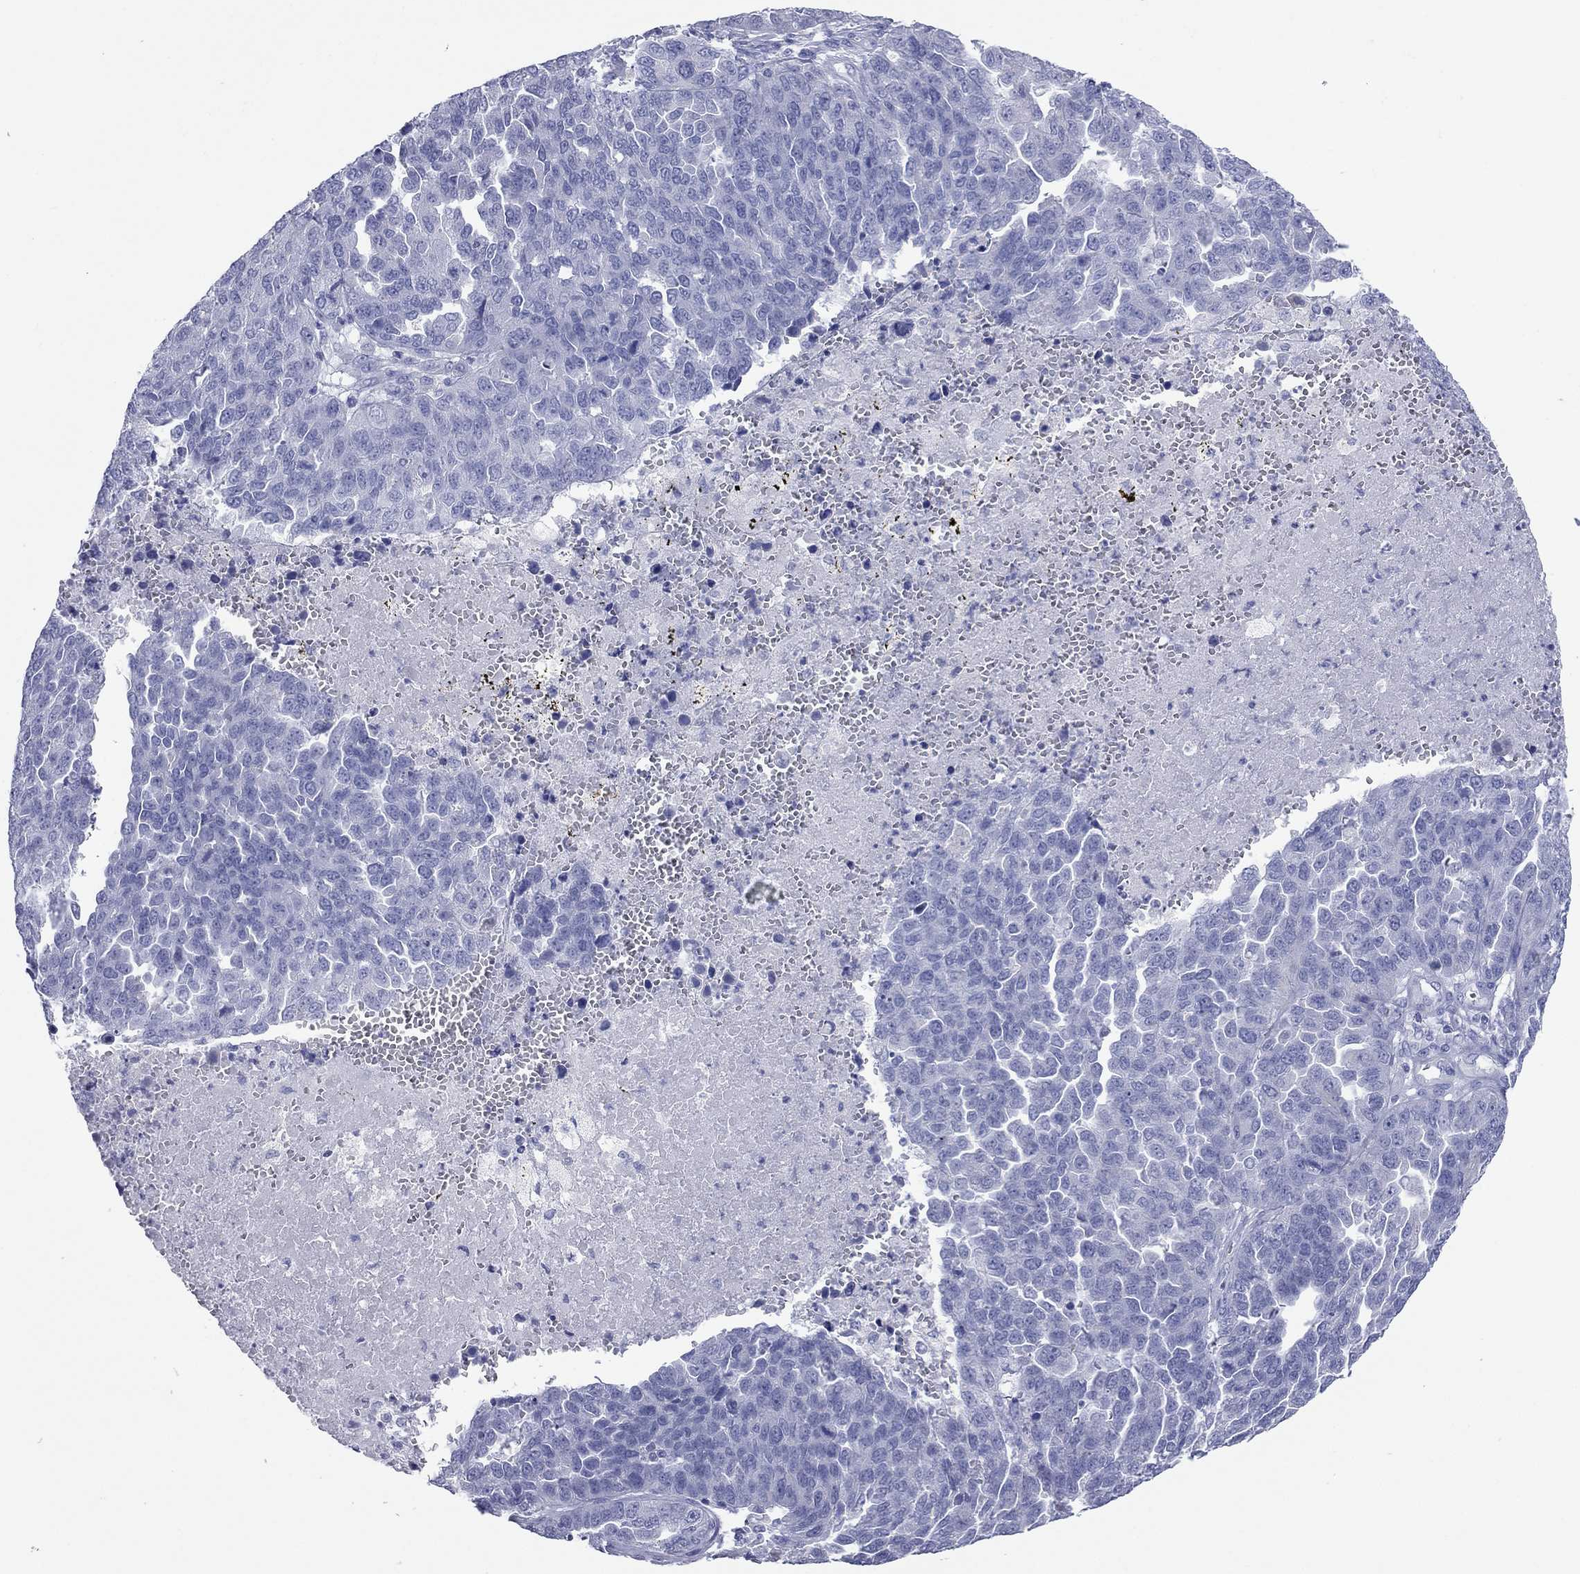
{"staining": {"intensity": "negative", "quantity": "none", "location": "none"}, "tissue": "ovarian cancer", "cell_type": "Tumor cells", "image_type": "cancer", "snomed": [{"axis": "morphology", "description": "Cystadenocarcinoma, serous, NOS"}, {"axis": "topography", "description": "Ovary"}], "caption": "DAB immunohistochemical staining of ovarian cancer displays no significant positivity in tumor cells.", "gene": "VSIG10", "patient": {"sex": "female", "age": 87}}